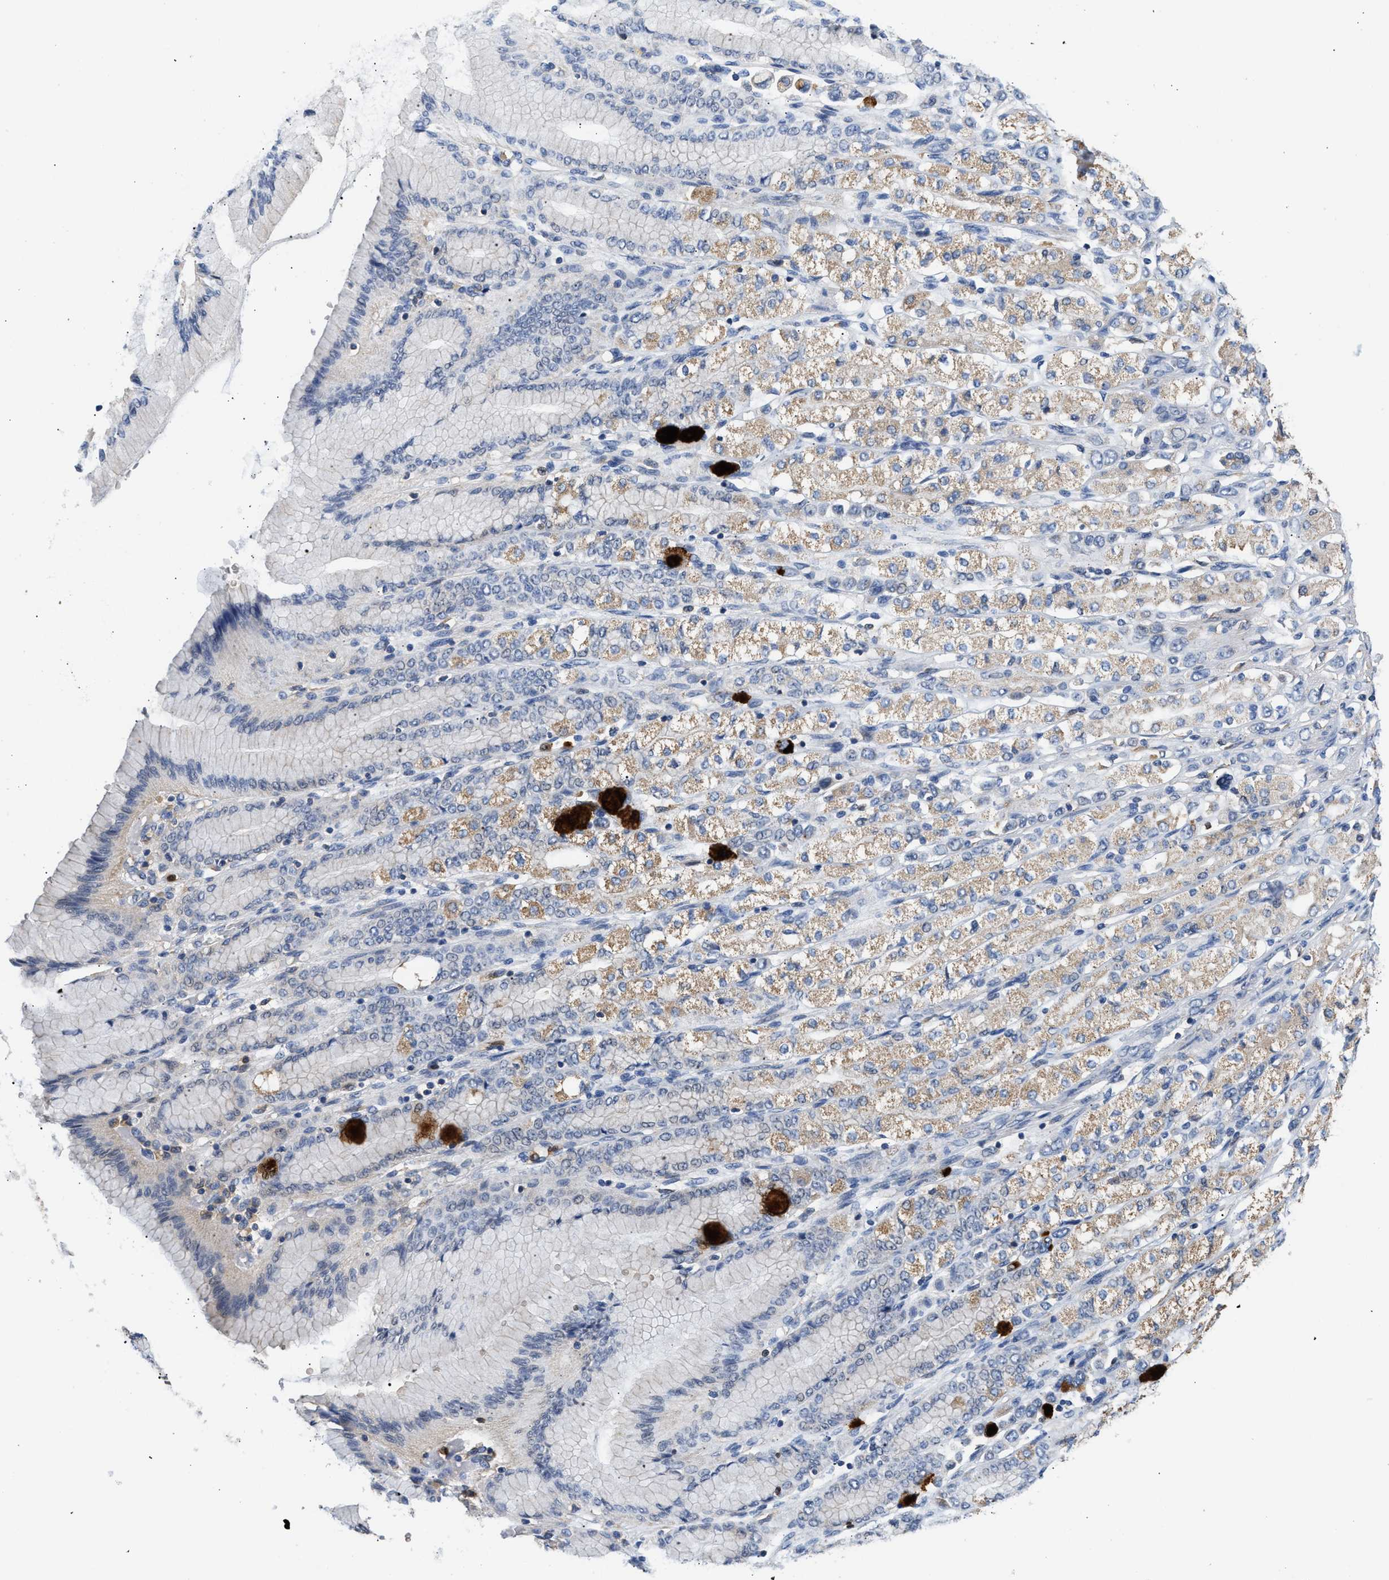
{"staining": {"intensity": "weak", "quantity": ">75%", "location": "cytoplasmic/membranous"}, "tissue": "stomach cancer", "cell_type": "Tumor cells", "image_type": "cancer", "snomed": [{"axis": "morphology", "description": "Adenocarcinoma, NOS"}, {"axis": "topography", "description": "Stomach"}], "caption": "Immunohistochemical staining of human stomach adenocarcinoma shows low levels of weak cytoplasmic/membranous expression in about >75% of tumor cells. The staining was performed using DAB (3,3'-diaminobenzidine) to visualize the protein expression in brown, while the nuclei were stained in blue with hematoxylin (Magnification: 20x).", "gene": "RAB31", "patient": {"sex": "female", "age": 65}}